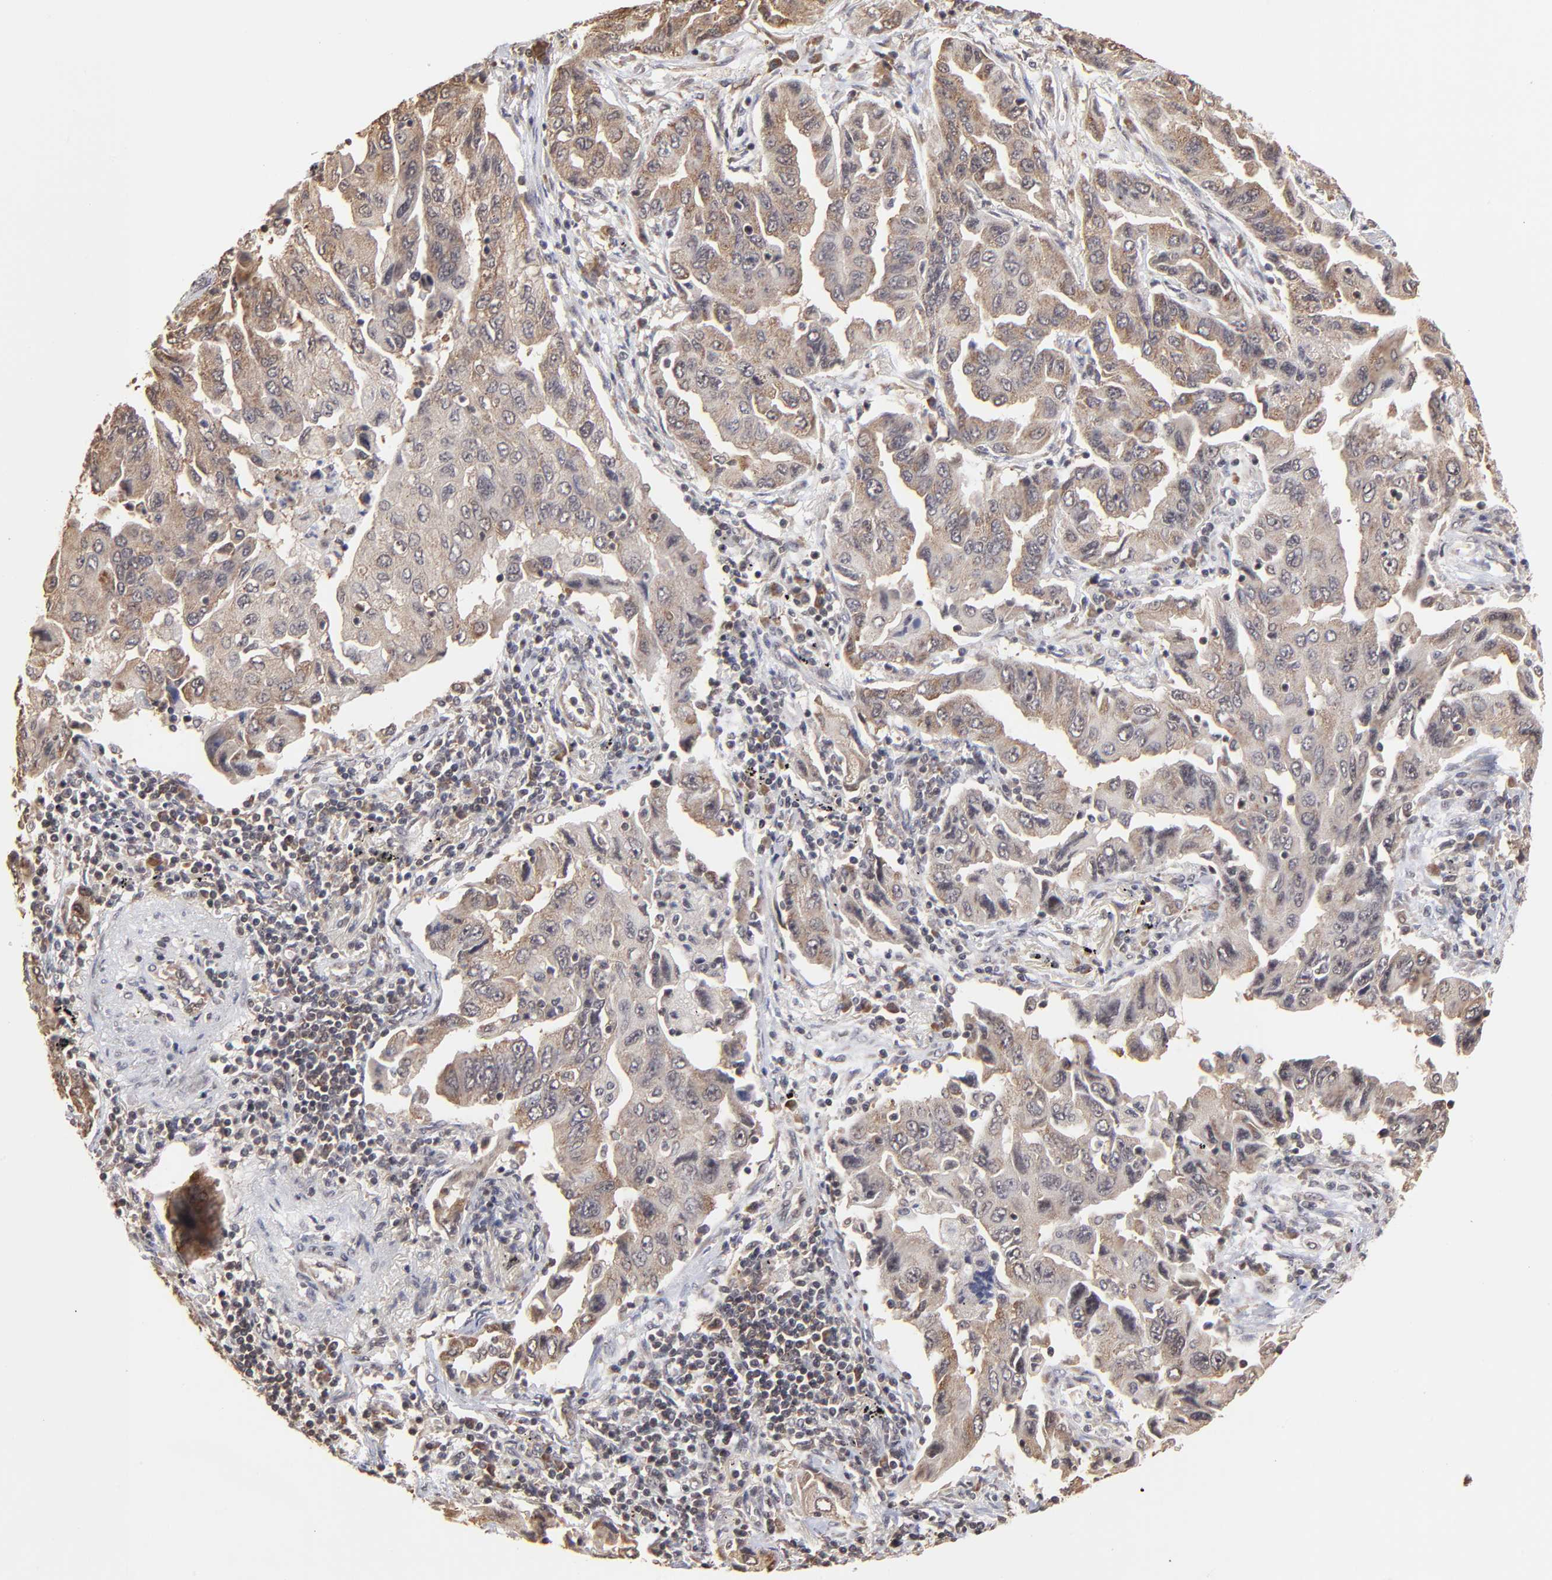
{"staining": {"intensity": "weak", "quantity": ">75%", "location": "cytoplasmic/membranous"}, "tissue": "lung cancer", "cell_type": "Tumor cells", "image_type": "cancer", "snomed": [{"axis": "morphology", "description": "Adenocarcinoma, NOS"}, {"axis": "topography", "description": "Lung"}], "caption": "Lung cancer (adenocarcinoma) was stained to show a protein in brown. There is low levels of weak cytoplasmic/membranous expression in about >75% of tumor cells. The protein of interest is shown in brown color, while the nuclei are stained blue.", "gene": "BRPF1", "patient": {"sex": "female", "age": 65}}